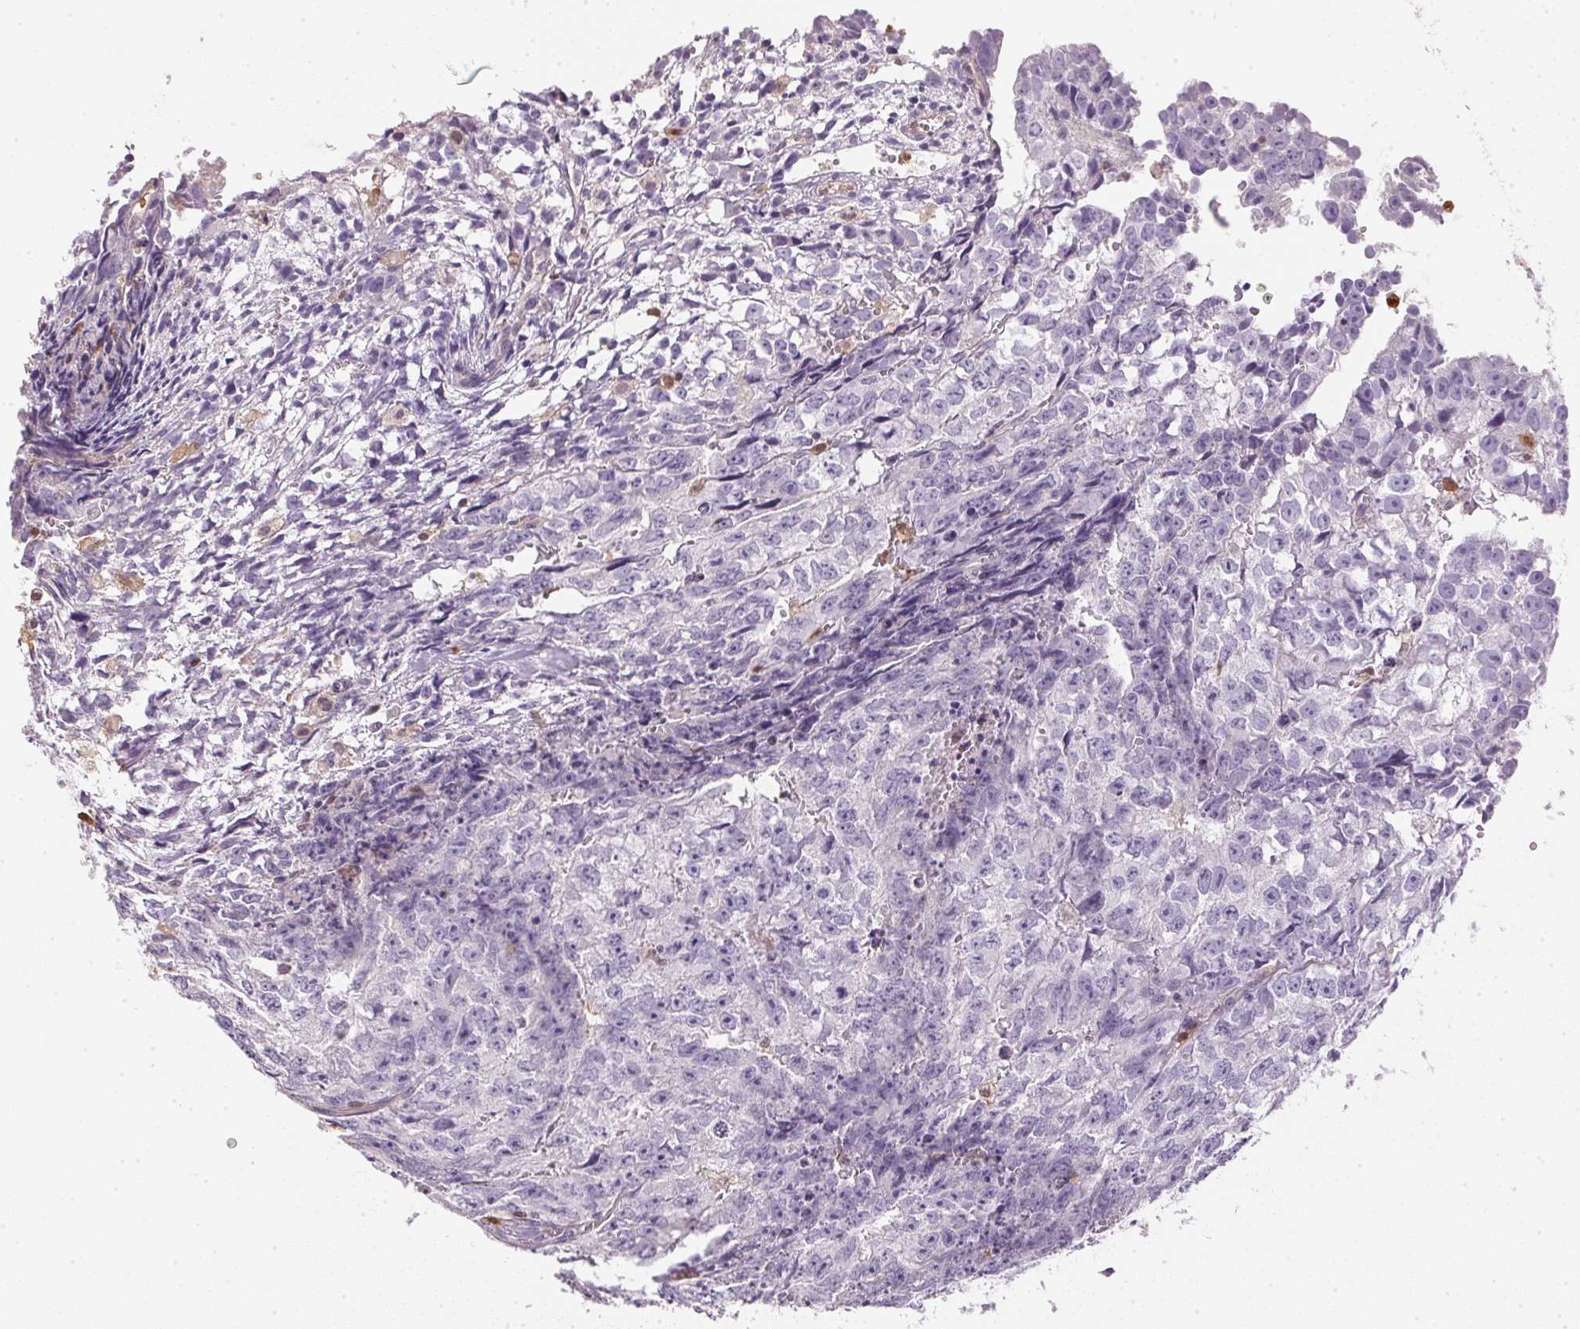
{"staining": {"intensity": "negative", "quantity": "none", "location": "none"}, "tissue": "testis cancer", "cell_type": "Tumor cells", "image_type": "cancer", "snomed": [{"axis": "morphology", "description": "Carcinoma, Embryonal, NOS"}, {"axis": "morphology", "description": "Teratoma, malignant, NOS"}, {"axis": "topography", "description": "Testis"}], "caption": "A histopathology image of human testis cancer is negative for staining in tumor cells. The staining is performed using DAB (3,3'-diaminobenzidine) brown chromogen with nuclei counter-stained in using hematoxylin.", "gene": "S100A3", "patient": {"sex": "male", "age": 24}}